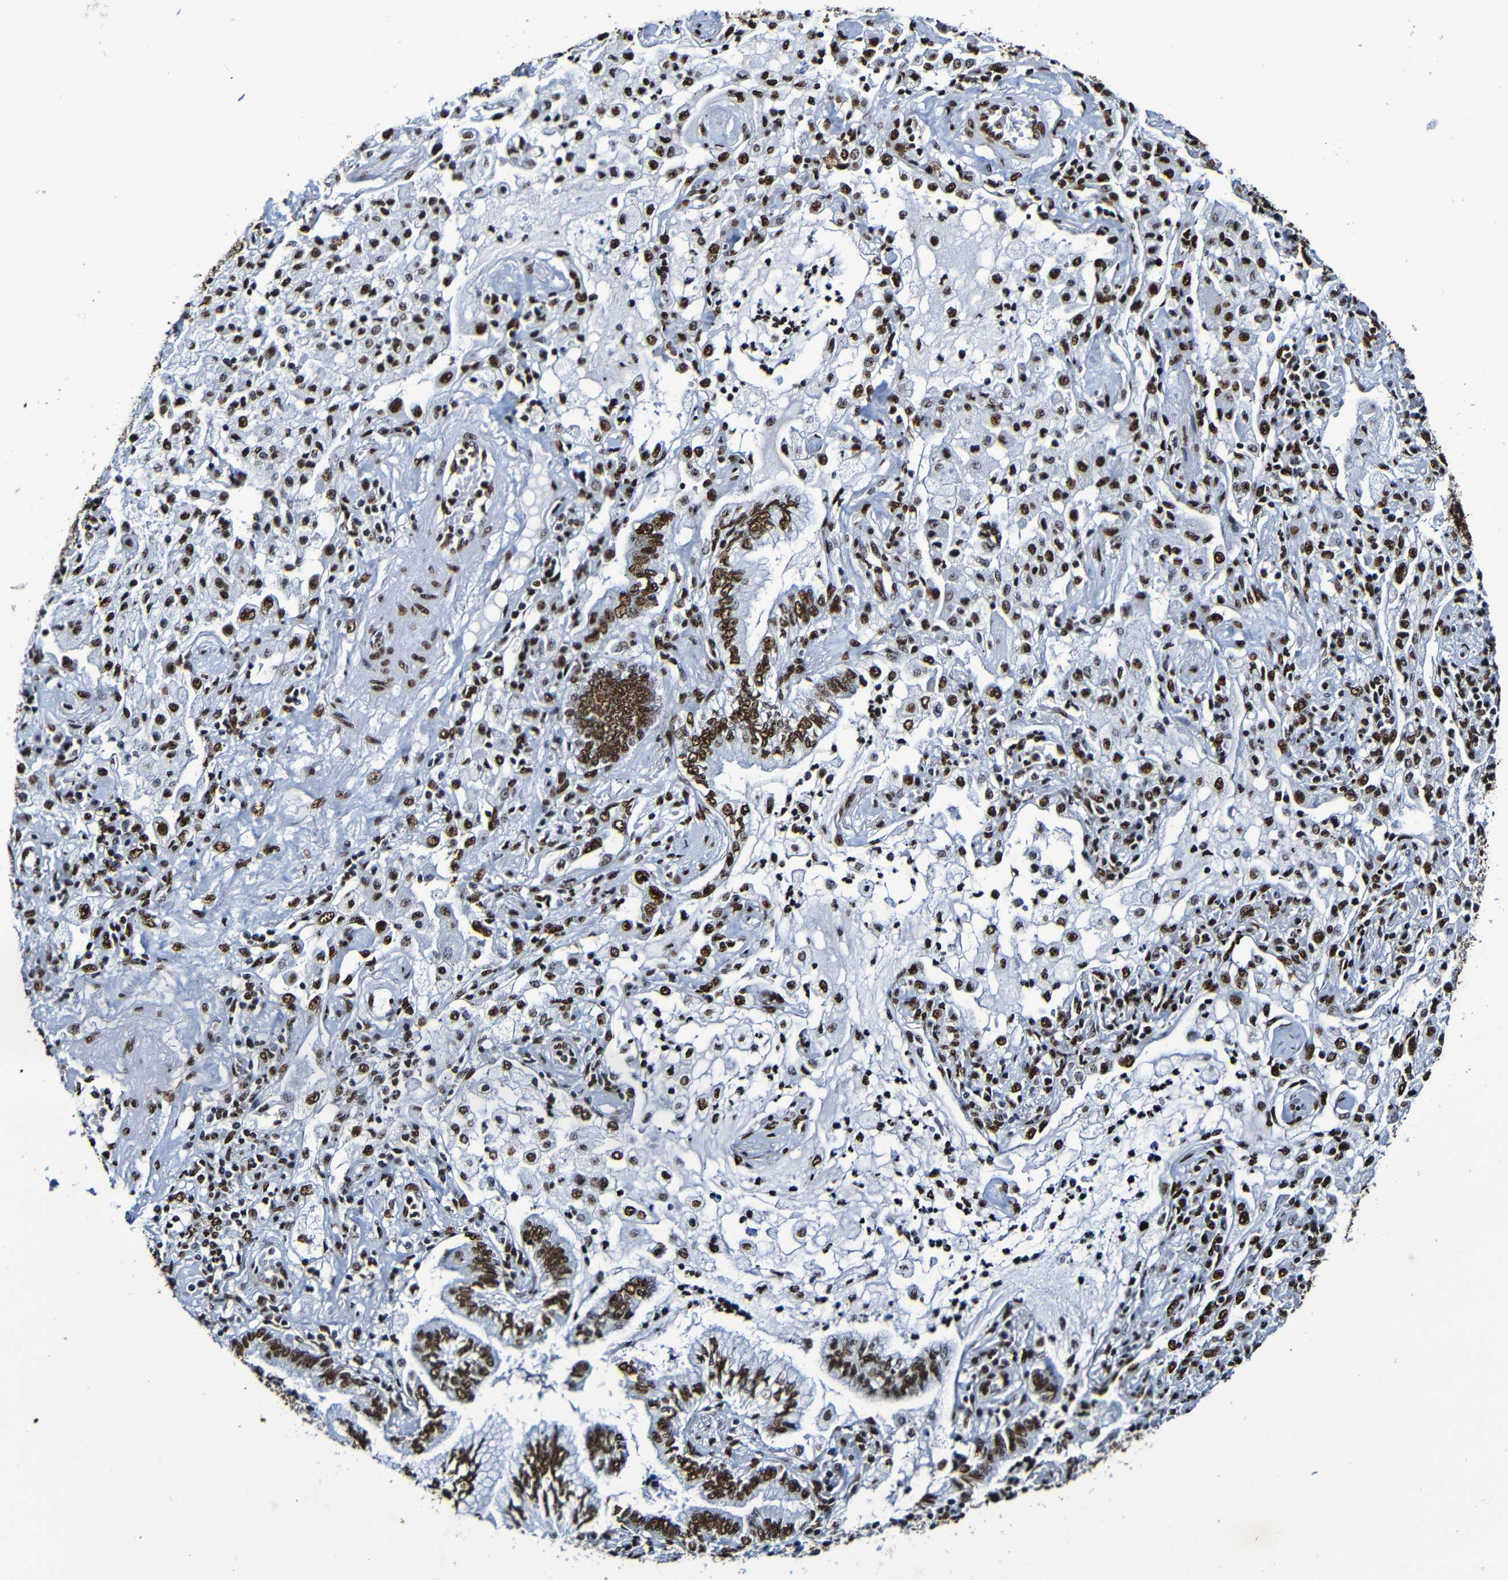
{"staining": {"intensity": "strong", "quantity": ">75%", "location": "nuclear"}, "tissue": "lung cancer", "cell_type": "Tumor cells", "image_type": "cancer", "snomed": [{"axis": "morphology", "description": "Normal tissue, NOS"}, {"axis": "morphology", "description": "Adenocarcinoma, NOS"}, {"axis": "topography", "description": "Bronchus"}, {"axis": "topography", "description": "Lung"}], "caption": "Protein staining of lung cancer (adenocarcinoma) tissue displays strong nuclear staining in approximately >75% of tumor cells.", "gene": "SRSF3", "patient": {"sex": "female", "age": 70}}